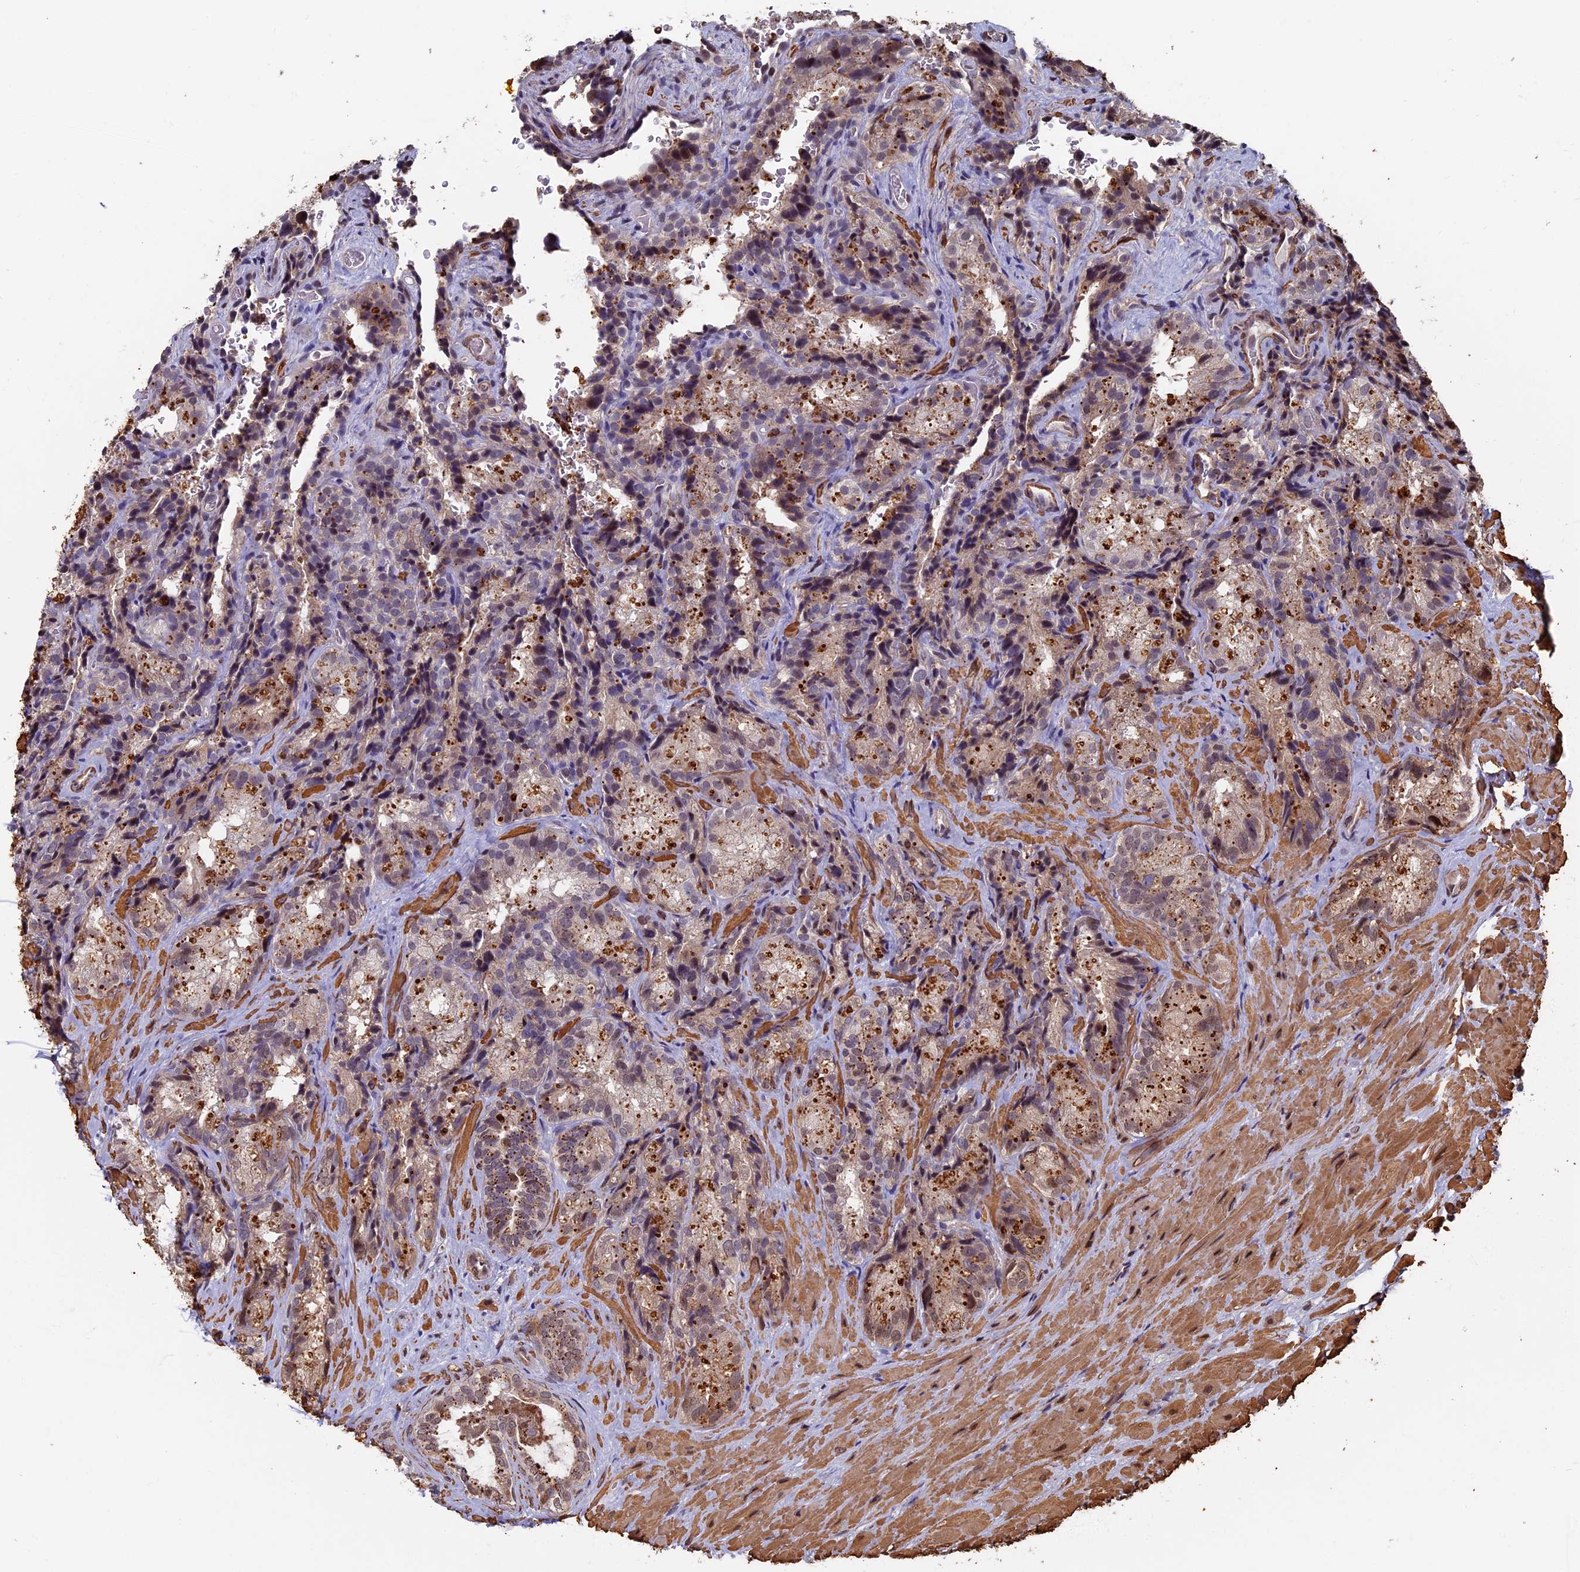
{"staining": {"intensity": "weak", "quantity": "<25%", "location": "cytoplasmic/membranous"}, "tissue": "seminal vesicle", "cell_type": "Glandular cells", "image_type": "normal", "snomed": [{"axis": "morphology", "description": "Normal tissue, NOS"}, {"axis": "topography", "description": "Seminal veicle"}], "caption": "Immunohistochemistry (IHC) micrograph of benign seminal vesicle: seminal vesicle stained with DAB reveals no significant protein staining in glandular cells.", "gene": "CTDP1", "patient": {"sex": "male", "age": 58}}